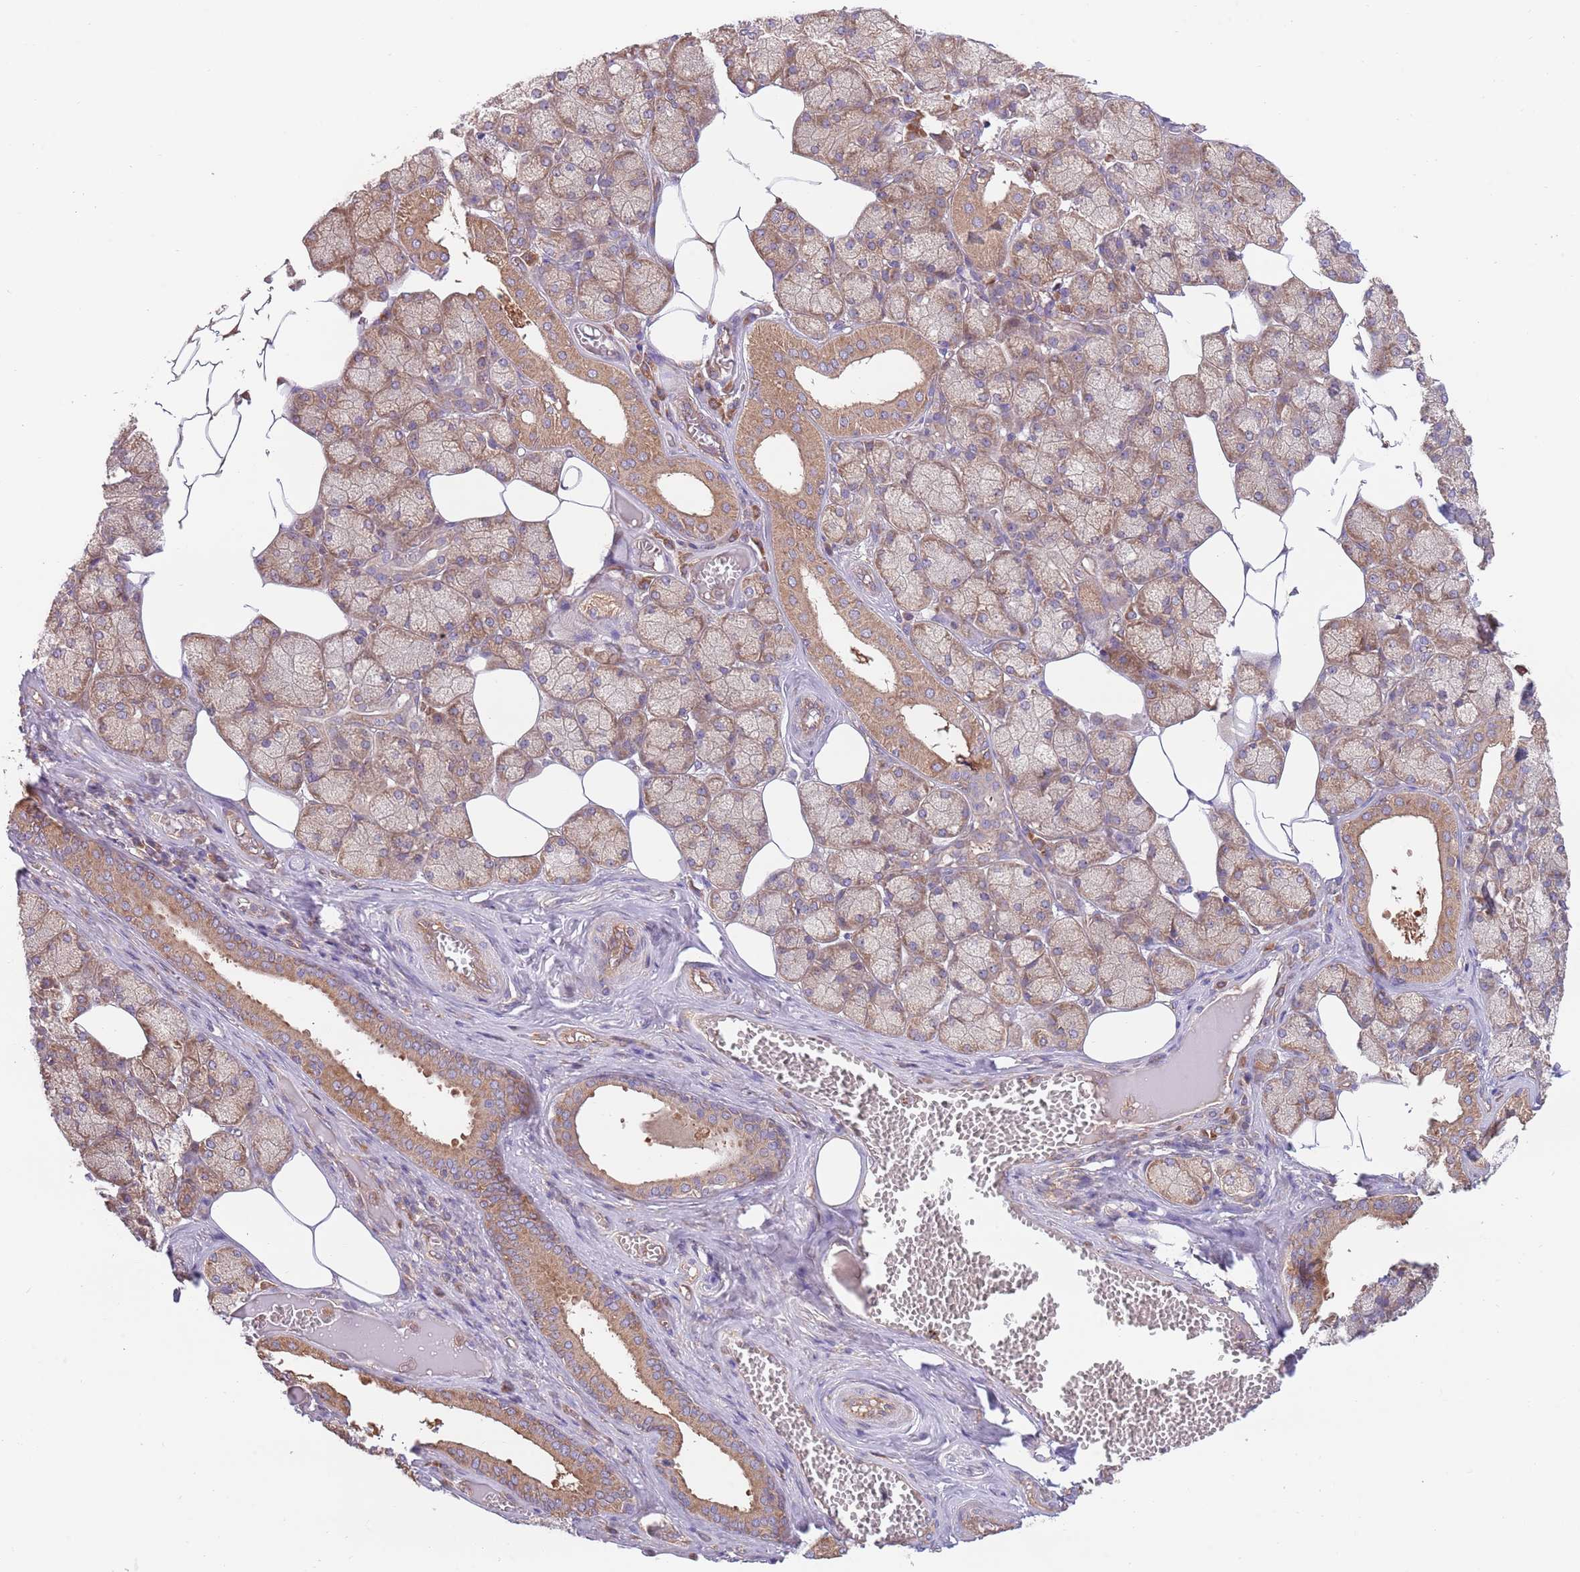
{"staining": {"intensity": "moderate", "quantity": ">75%", "location": "cytoplasmic/membranous"}, "tissue": "salivary gland", "cell_type": "Glandular cells", "image_type": "normal", "snomed": [{"axis": "morphology", "description": "Normal tissue, NOS"}, {"axis": "topography", "description": "Salivary gland"}], "caption": "Protein staining of unremarkable salivary gland shows moderate cytoplasmic/membranous positivity in approximately >75% of glandular cells. (DAB IHC with brightfield microscopy, high magnification).", "gene": "EIF3F", "patient": {"sex": "male", "age": 62}}